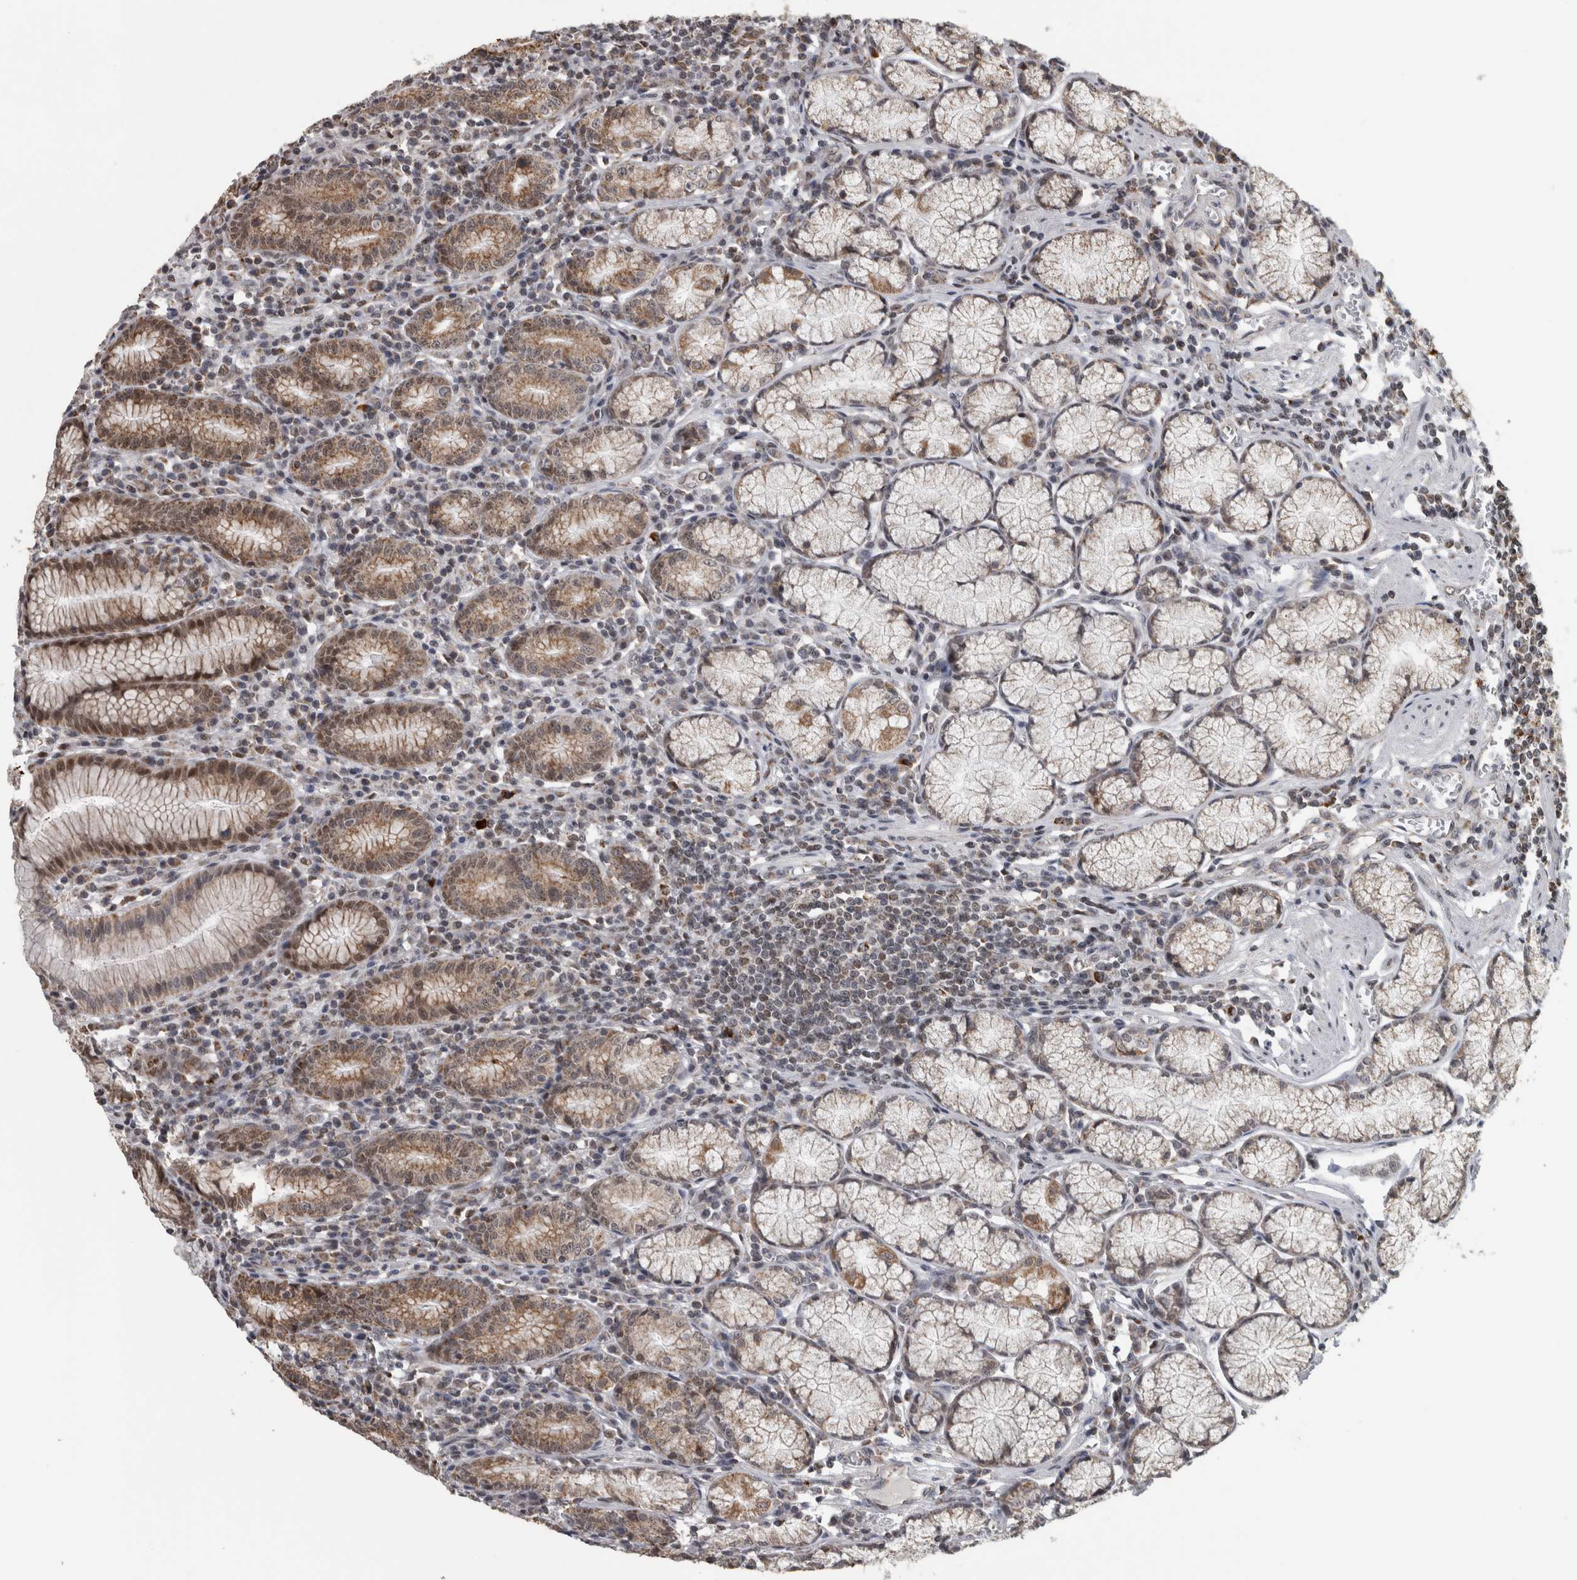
{"staining": {"intensity": "moderate", "quantity": ">75%", "location": "cytoplasmic/membranous"}, "tissue": "stomach", "cell_type": "Glandular cells", "image_type": "normal", "snomed": [{"axis": "morphology", "description": "Normal tissue, NOS"}, {"axis": "topography", "description": "Stomach"}], "caption": "Stomach stained with DAB (3,3'-diaminobenzidine) immunohistochemistry (IHC) demonstrates medium levels of moderate cytoplasmic/membranous expression in approximately >75% of glandular cells.", "gene": "OR2K2", "patient": {"sex": "male", "age": 55}}